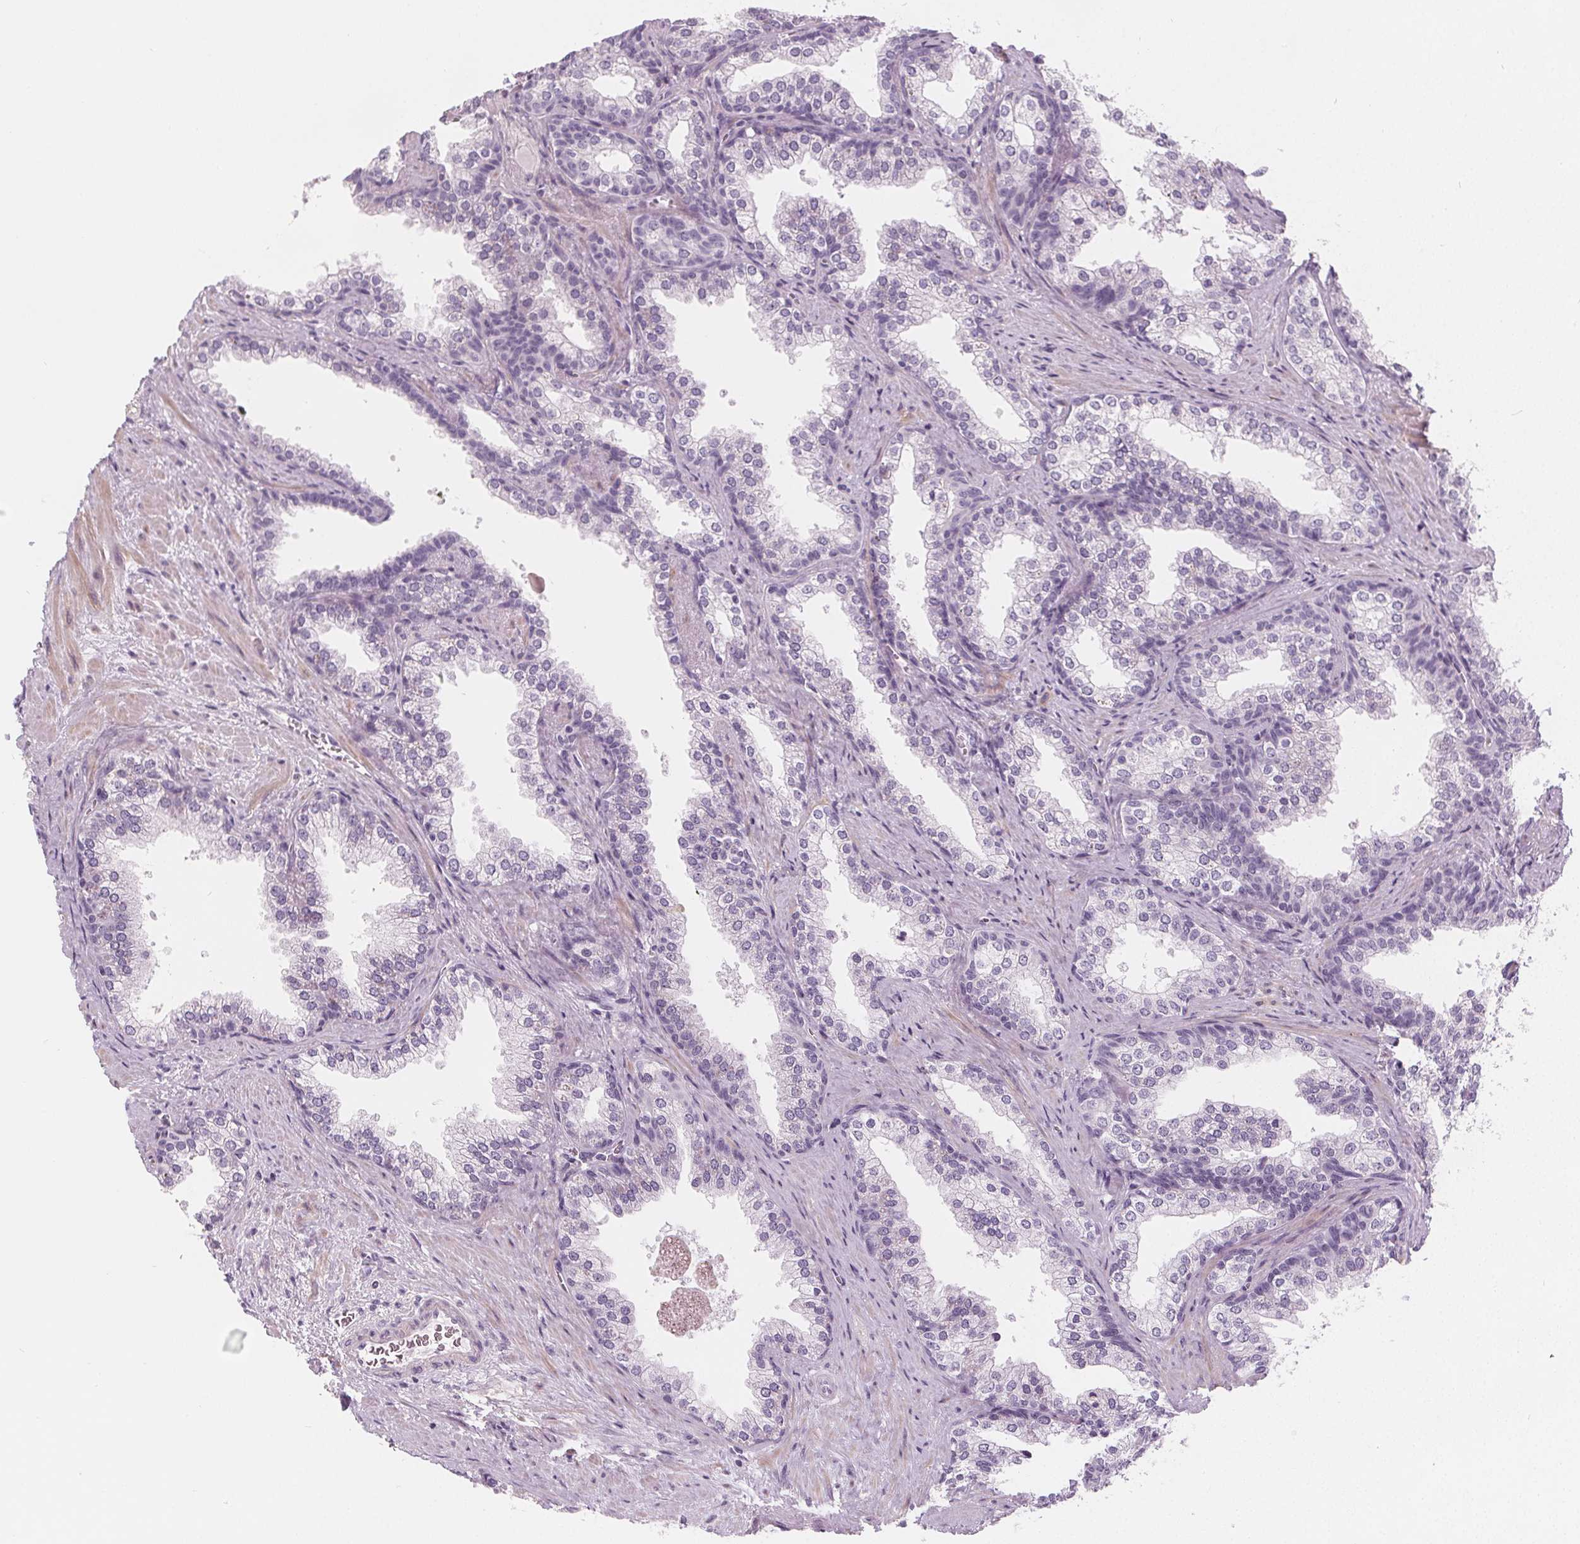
{"staining": {"intensity": "negative", "quantity": "none", "location": "none"}, "tissue": "prostate", "cell_type": "Glandular cells", "image_type": "normal", "snomed": [{"axis": "morphology", "description": "Normal tissue, NOS"}, {"axis": "topography", "description": "Prostate"}], "caption": "IHC photomicrograph of benign prostate: human prostate stained with DAB (3,3'-diaminobenzidine) displays no significant protein positivity in glandular cells. Brightfield microscopy of immunohistochemistry (IHC) stained with DAB (brown) and hematoxylin (blue), captured at high magnification.", "gene": "SLC5A12", "patient": {"sex": "male", "age": 79}}